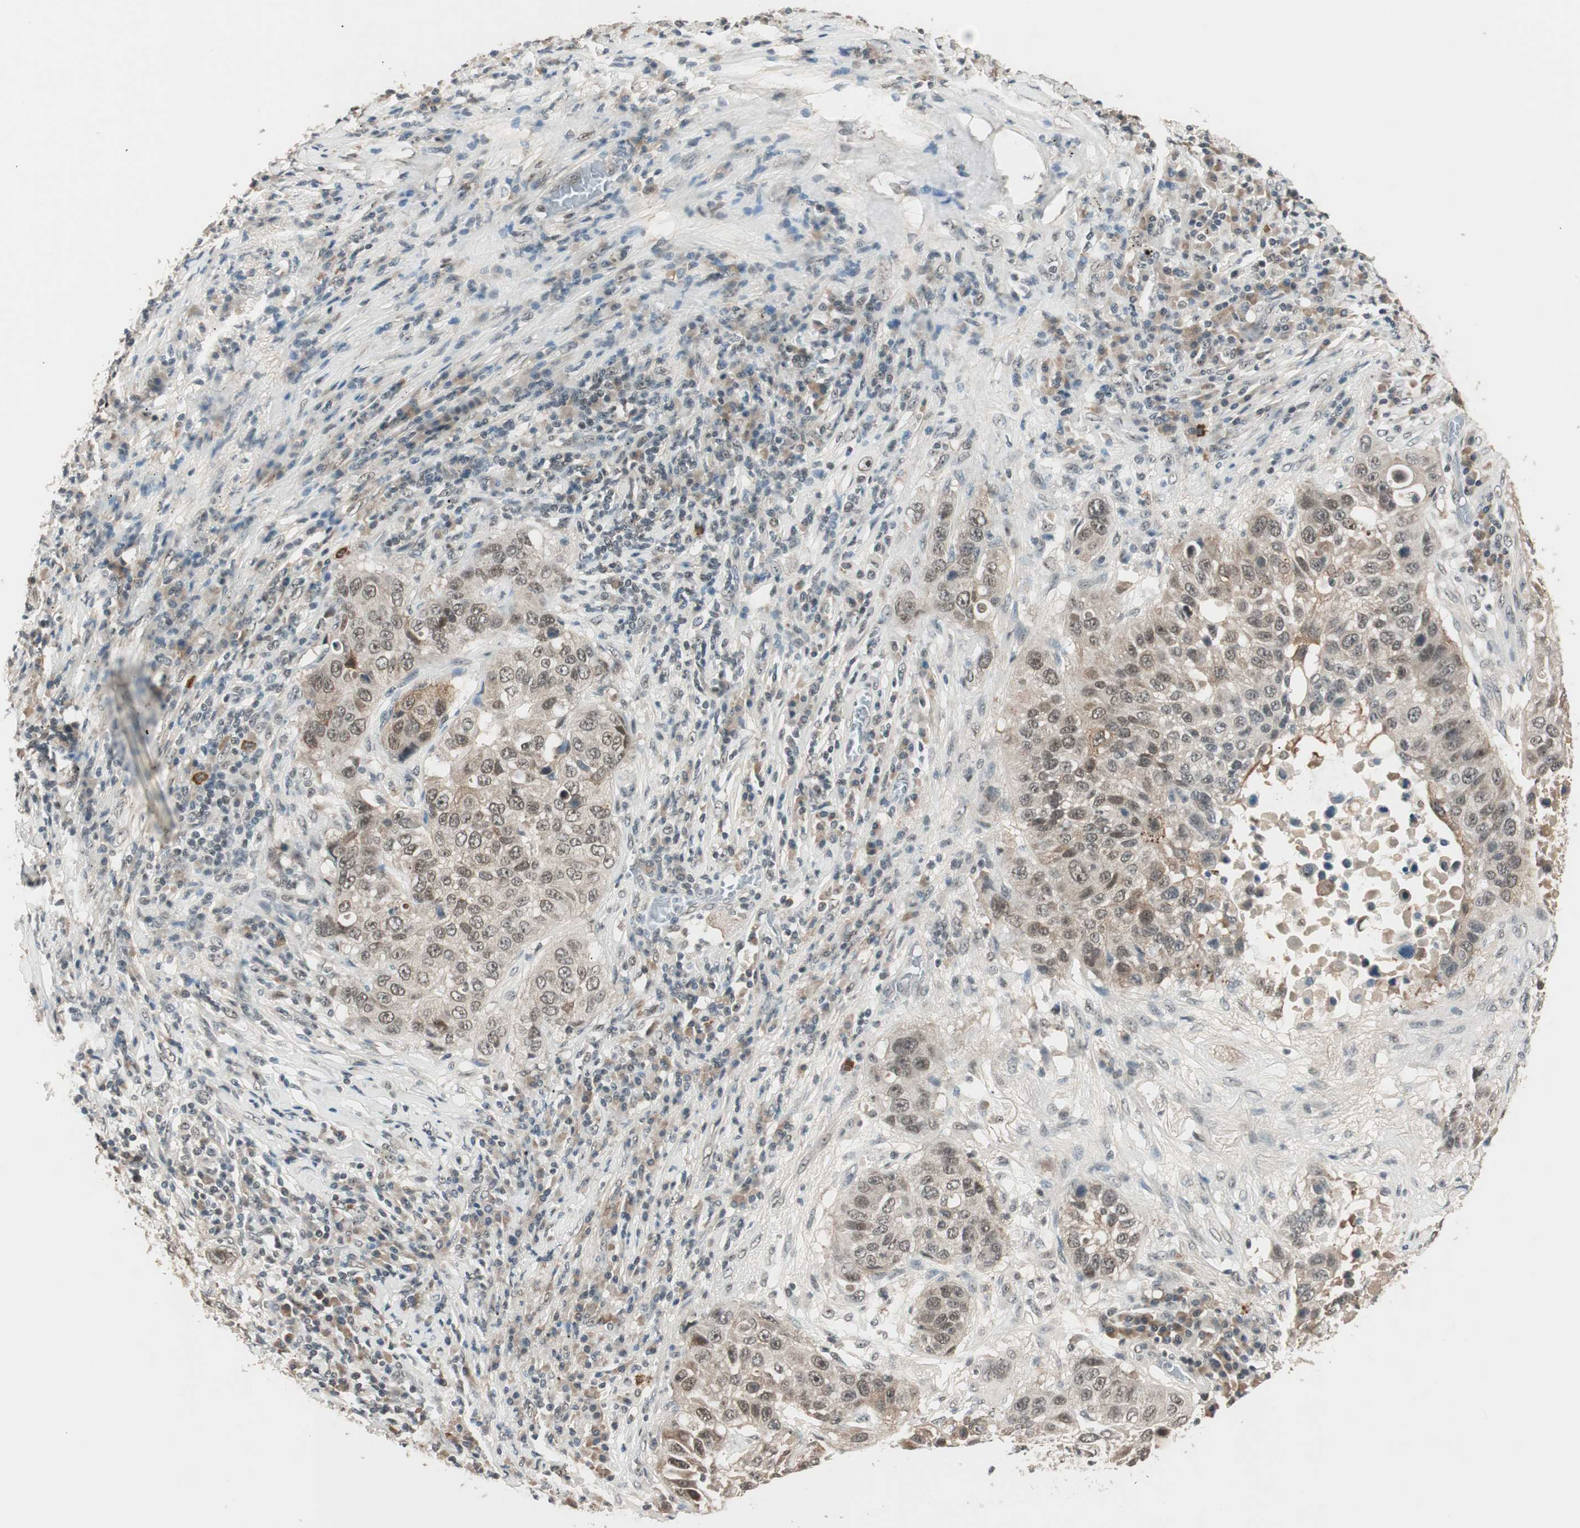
{"staining": {"intensity": "weak", "quantity": "25%-75%", "location": "cytoplasmic/membranous,nuclear"}, "tissue": "lung cancer", "cell_type": "Tumor cells", "image_type": "cancer", "snomed": [{"axis": "morphology", "description": "Squamous cell carcinoma, NOS"}, {"axis": "topography", "description": "Lung"}], "caption": "A high-resolution histopathology image shows IHC staining of lung cancer (squamous cell carcinoma), which reveals weak cytoplasmic/membranous and nuclear expression in about 25%-75% of tumor cells.", "gene": "NFRKB", "patient": {"sex": "male", "age": 57}}